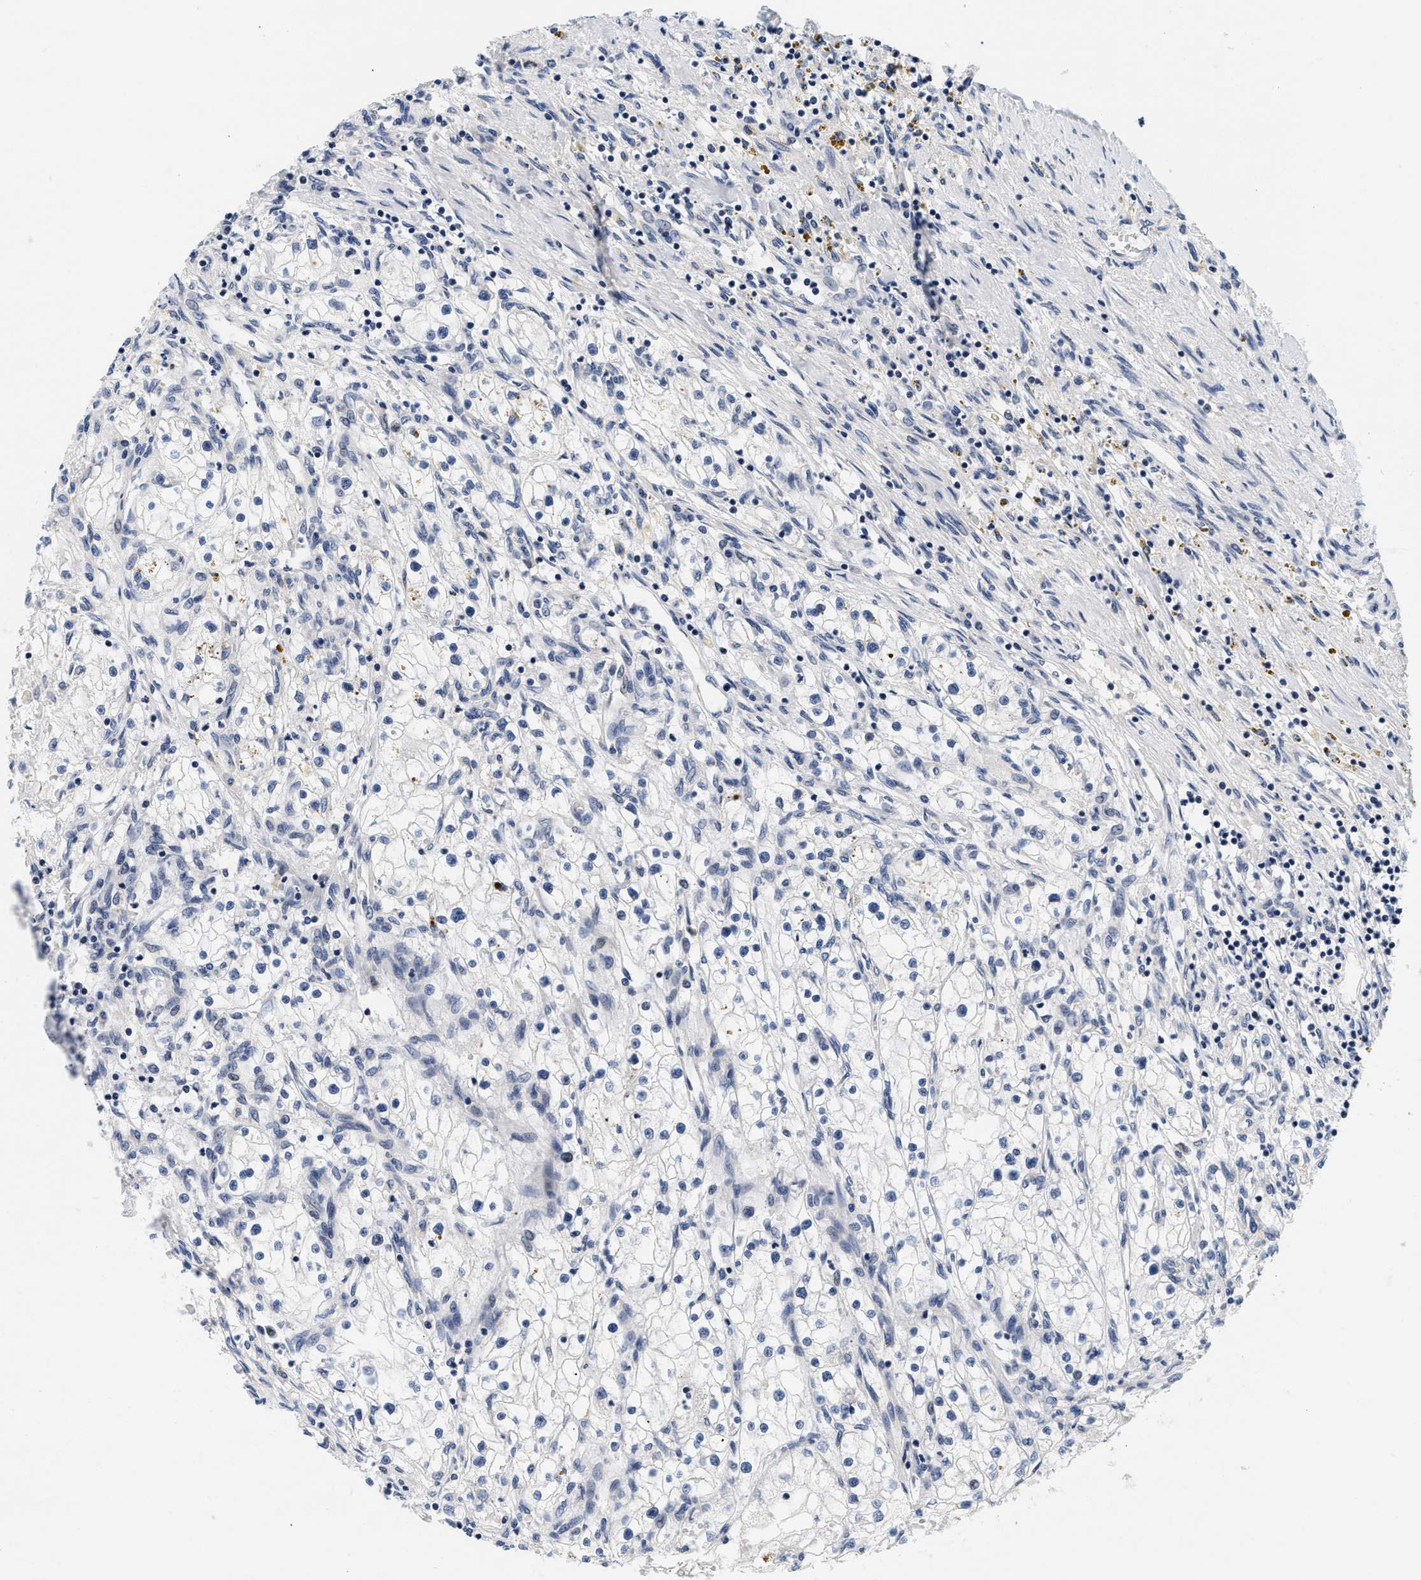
{"staining": {"intensity": "negative", "quantity": "none", "location": "none"}, "tissue": "renal cancer", "cell_type": "Tumor cells", "image_type": "cancer", "snomed": [{"axis": "morphology", "description": "Adenocarcinoma, NOS"}, {"axis": "topography", "description": "Kidney"}], "caption": "Human renal cancer (adenocarcinoma) stained for a protein using immunohistochemistry (IHC) reveals no staining in tumor cells.", "gene": "PDP1", "patient": {"sex": "male", "age": 68}}